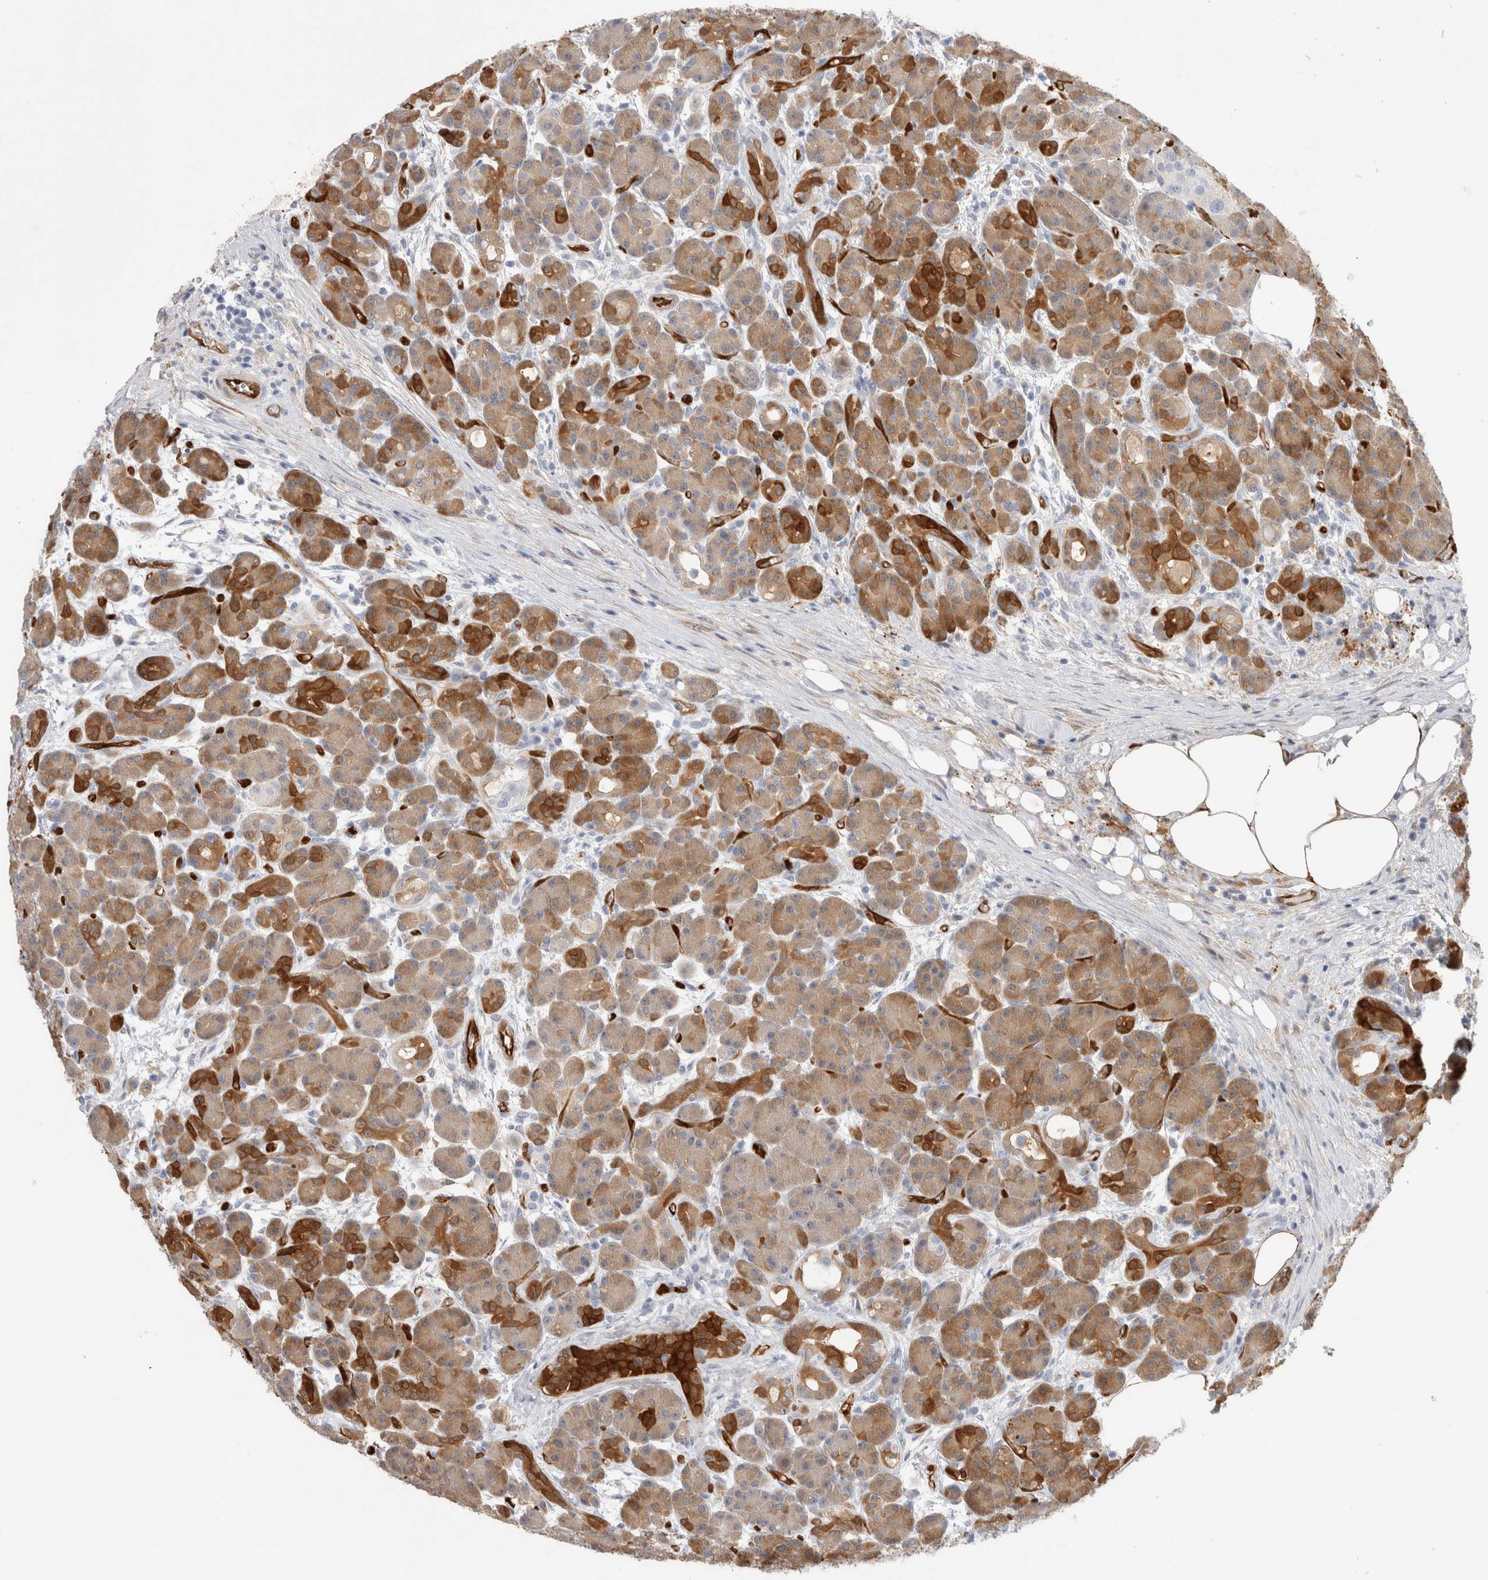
{"staining": {"intensity": "strong", "quantity": "<25%", "location": "cytoplasmic/membranous"}, "tissue": "pancreas", "cell_type": "Exocrine glandular cells", "image_type": "normal", "snomed": [{"axis": "morphology", "description": "Normal tissue, NOS"}, {"axis": "topography", "description": "Pancreas"}], "caption": "This is a micrograph of immunohistochemistry (IHC) staining of normal pancreas, which shows strong positivity in the cytoplasmic/membranous of exocrine glandular cells.", "gene": "NAPEPLD", "patient": {"sex": "male", "age": 63}}